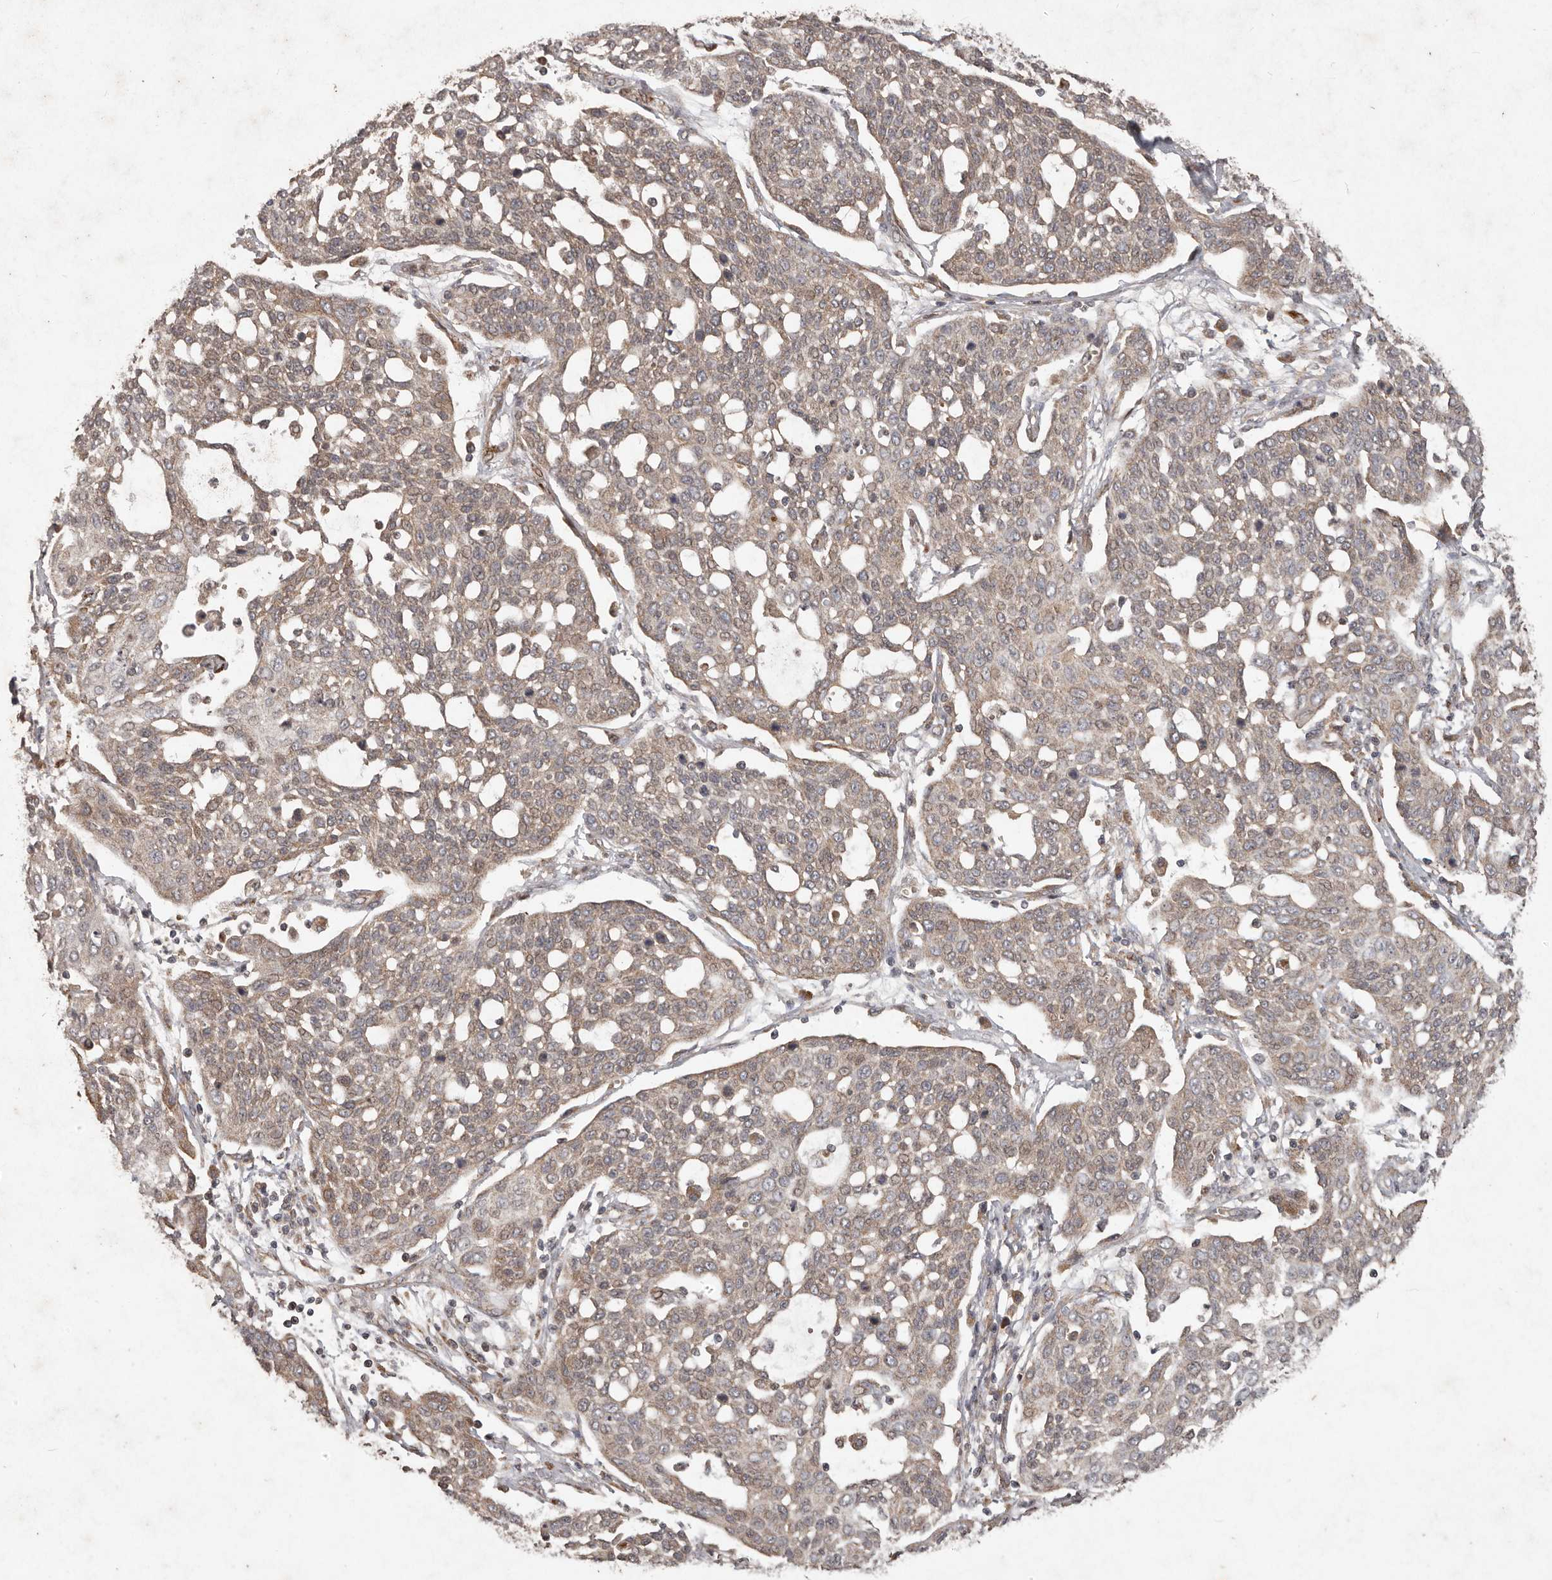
{"staining": {"intensity": "moderate", "quantity": ">75%", "location": "cytoplasmic/membranous"}, "tissue": "cervical cancer", "cell_type": "Tumor cells", "image_type": "cancer", "snomed": [{"axis": "morphology", "description": "Squamous cell carcinoma, NOS"}, {"axis": "topography", "description": "Cervix"}], "caption": "Immunohistochemical staining of human cervical cancer (squamous cell carcinoma) reveals moderate cytoplasmic/membranous protein positivity in approximately >75% of tumor cells.", "gene": "PLOD2", "patient": {"sex": "female", "age": 34}}